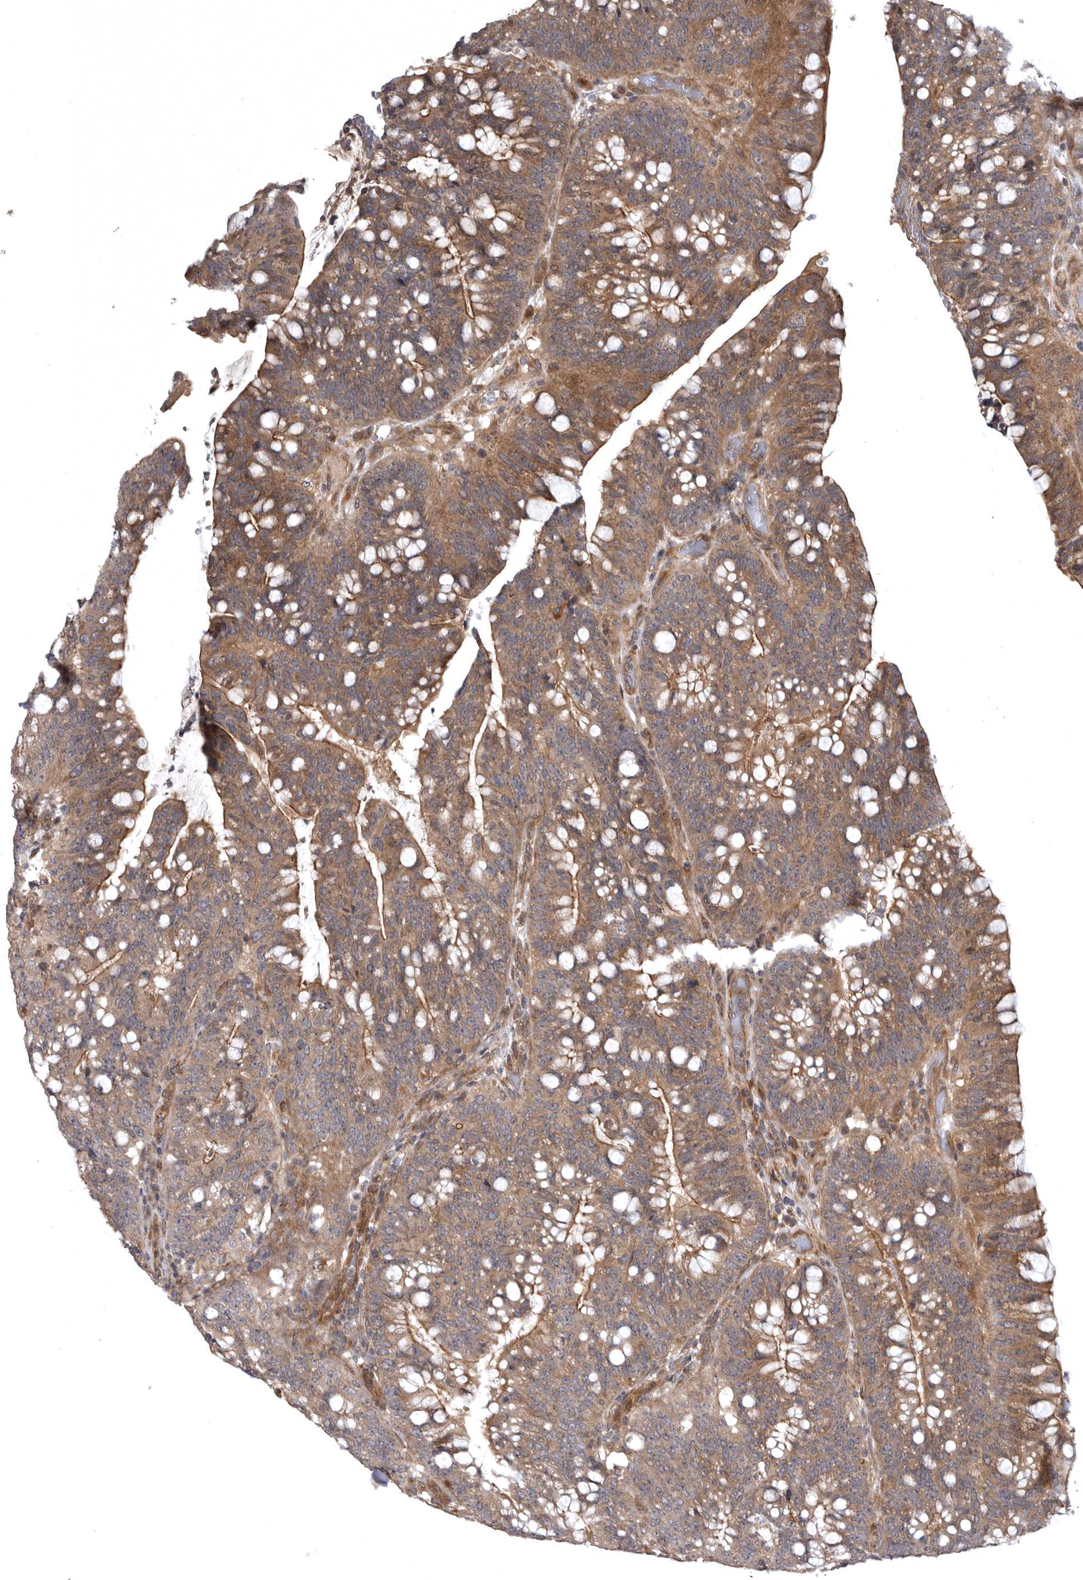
{"staining": {"intensity": "moderate", "quantity": ">75%", "location": "cytoplasmic/membranous"}, "tissue": "colorectal cancer", "cell_type": "Tumor cells", "image_type": "cancer", "snomed": [{"axis": "morphology", "description": "Adenocarcinoma, NOS"}, {"axis": "topography", "description": "Colon"}], "caption": "Colorectal cancer (adenocarcinoma) tissue shows moderate cytoplasmic/membranous expression in approximately >75% of tumor cells, visualized by immunohistochemistry.", "gene": "CUEDC1", "patient": {"sex": "female", "age": 66}}